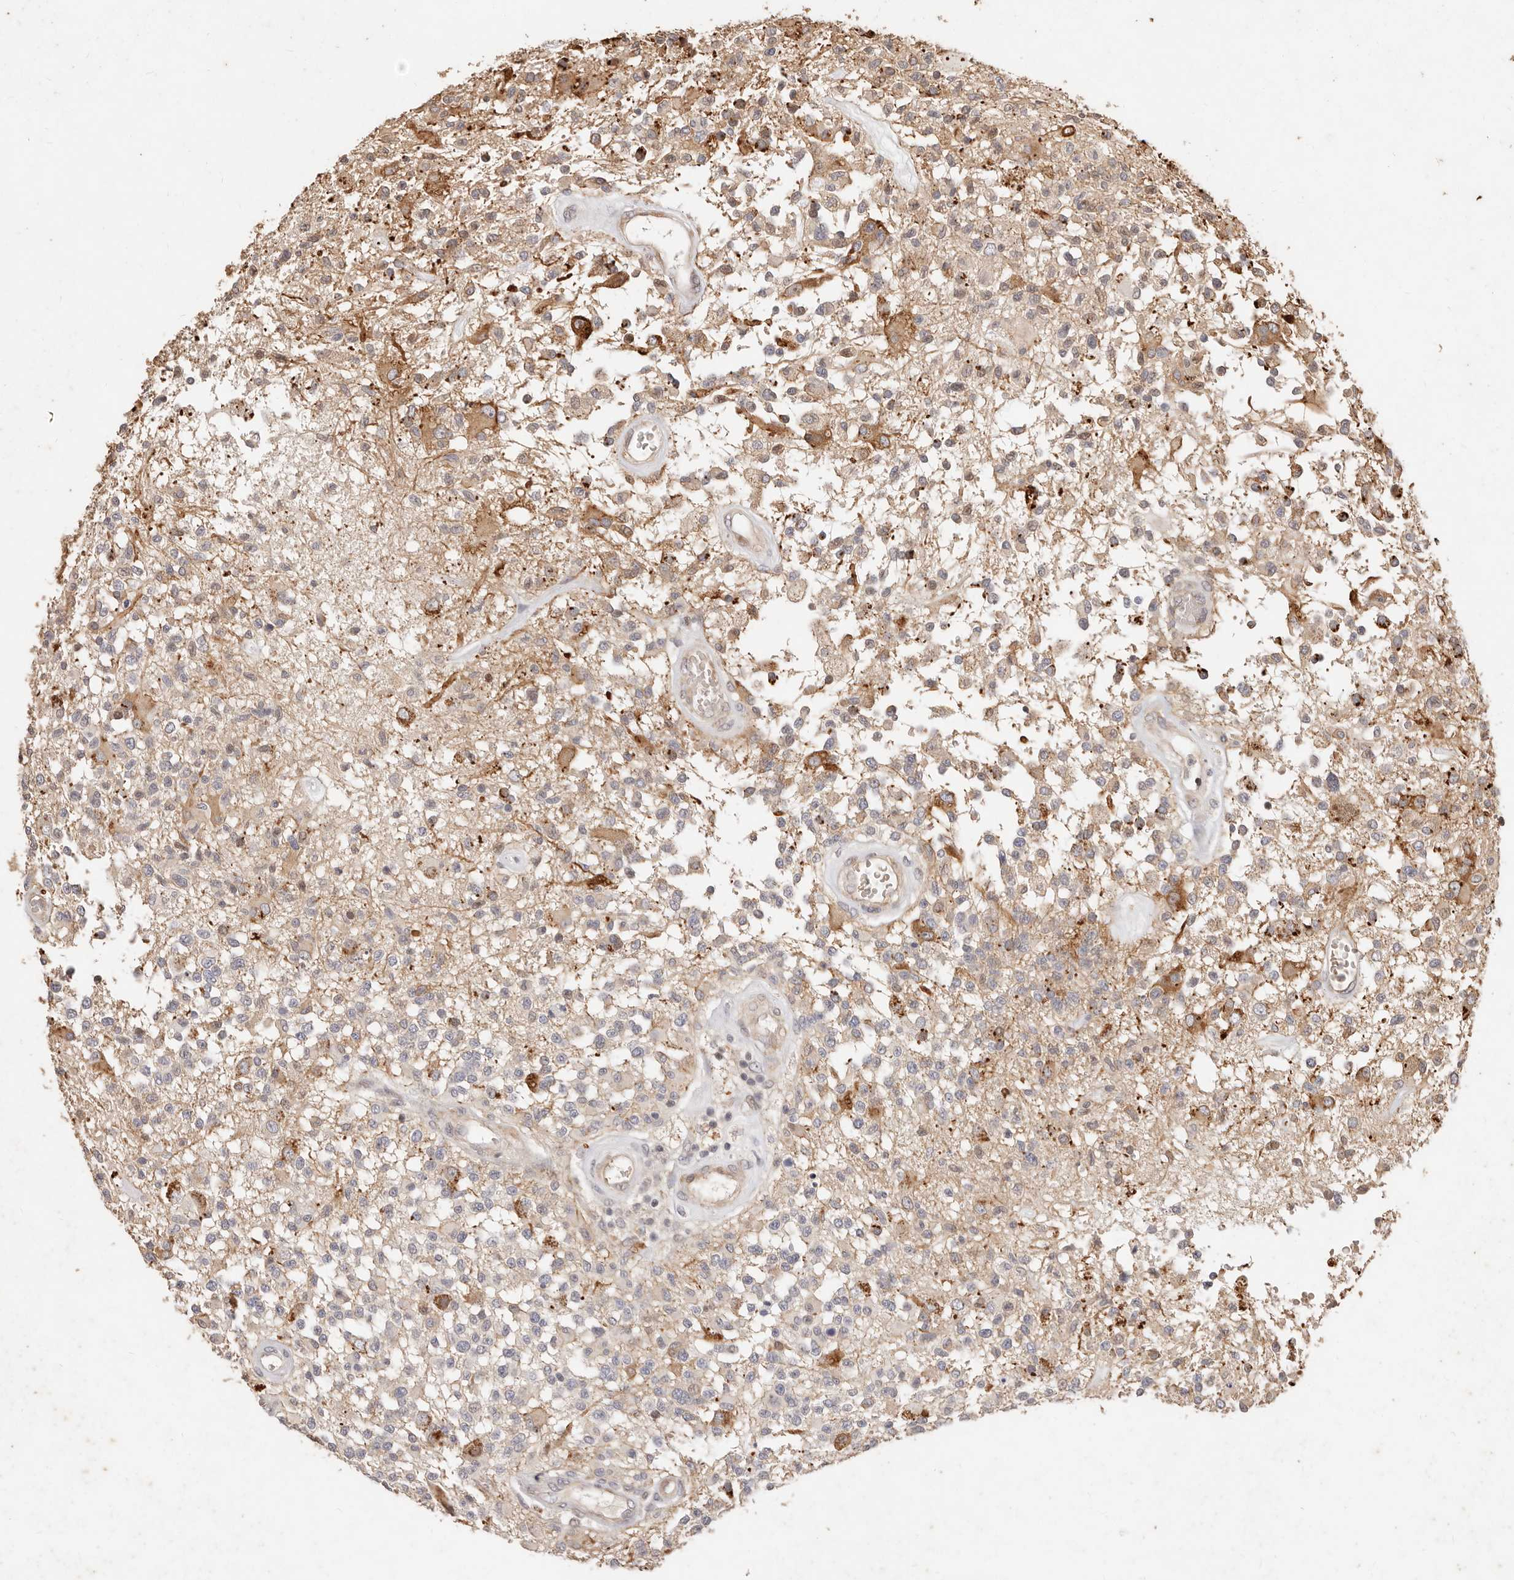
{"staining": {"intensity": "weak", "quantity": "<25%", "location": "cytoplasmic/membranous"}, "tissue": "glioma", "cell_type": "Tumor cells", "image_type": "cancer", "snomed": [{"axis": "morphology", "description": "Glioma, malignant, High grade"}, {"axis": "morphology", "description": "Glioblastoma, NOS"}, {"axis": "topography", "description": "Brain"}], "caption": "A micrograph of glioblastoma stained for a protein reveals no brown staining in tumor cells.", "gene": "KIF9", "patient": {"sex": "male", "age": 60}}